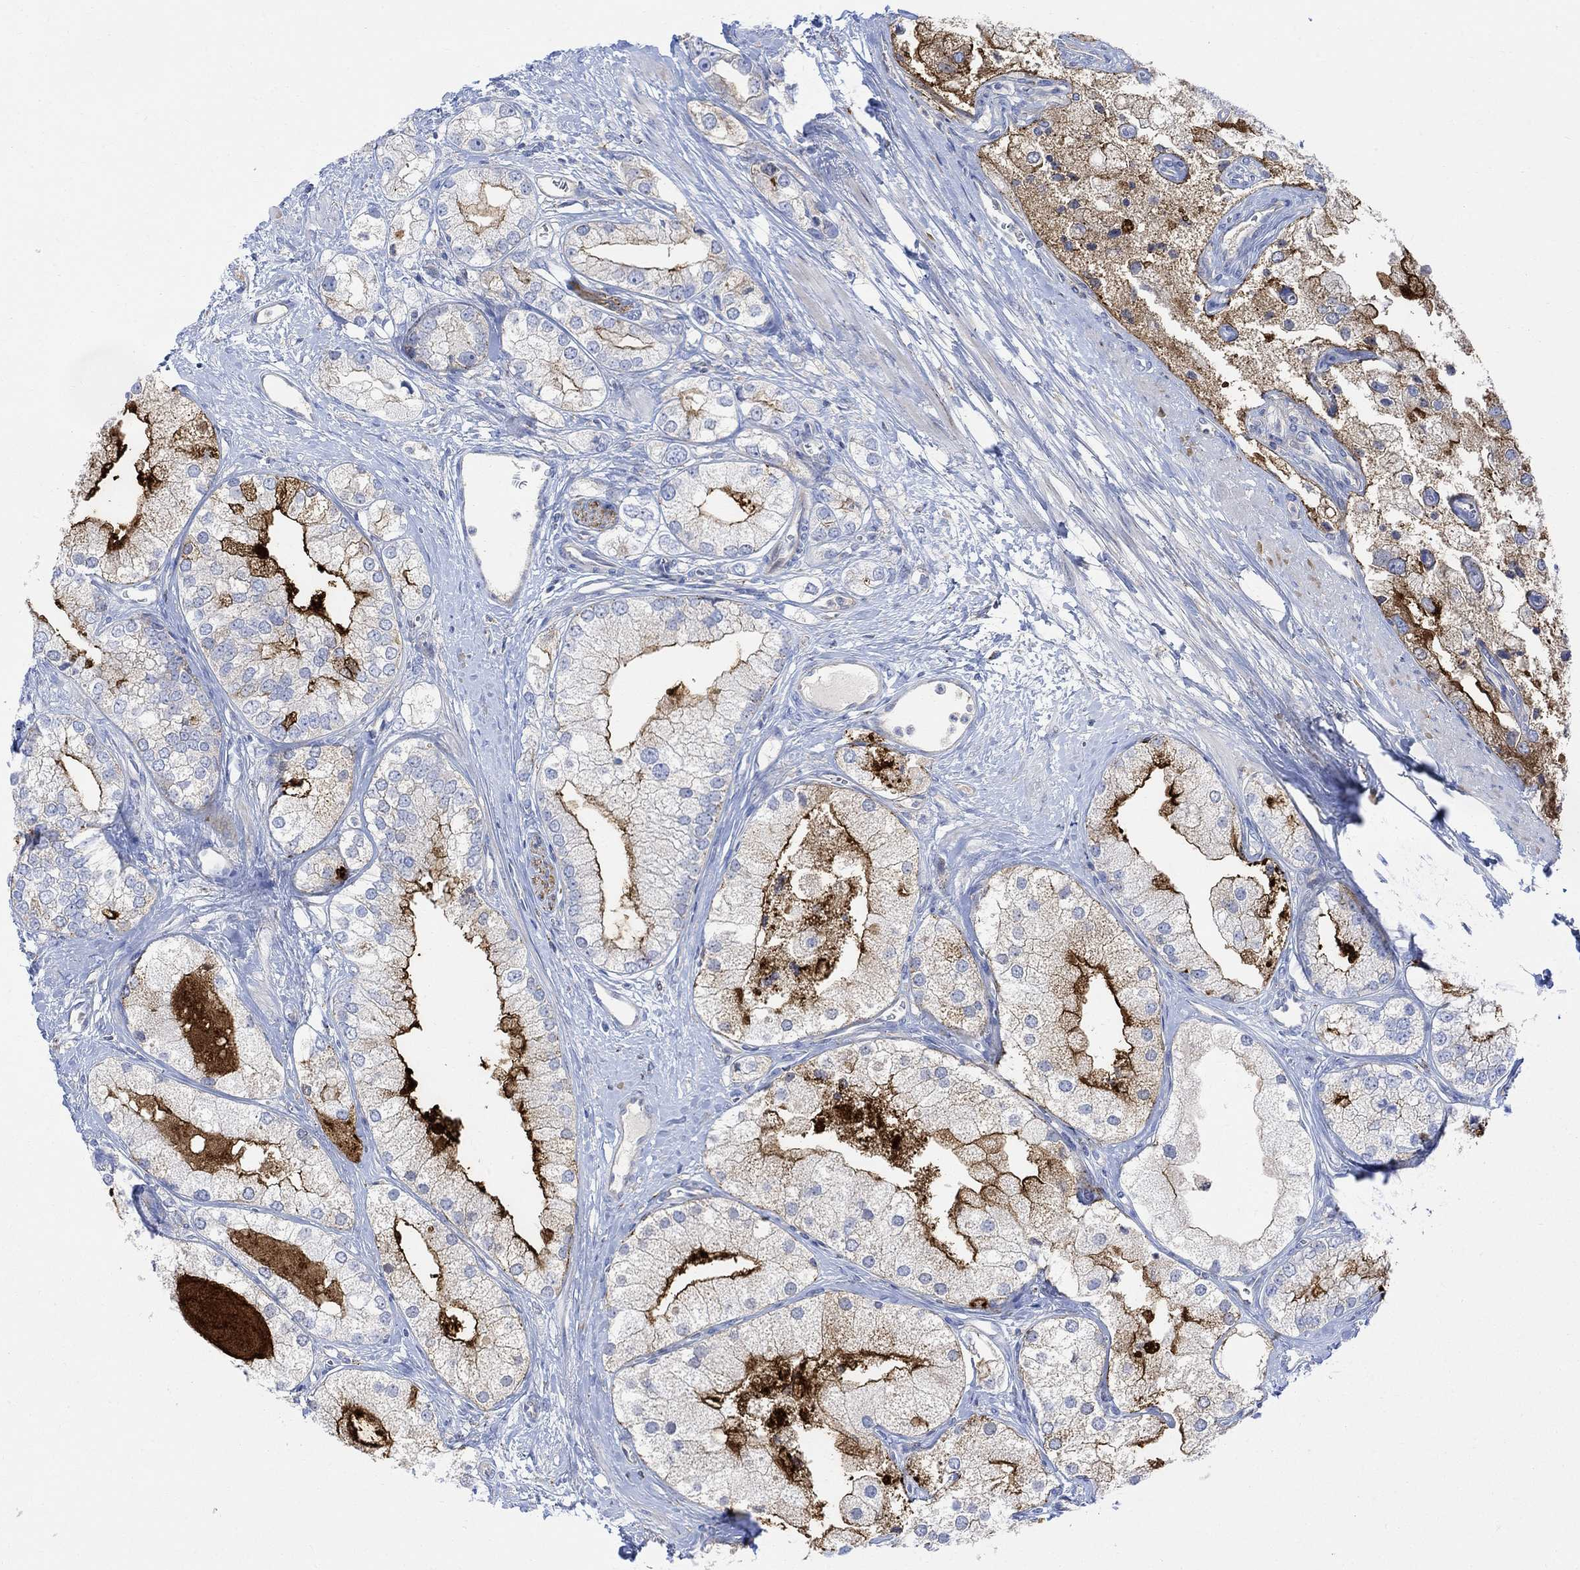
{"staining": {"intensity": "strong", "quantity": "<25%", "location": "cytoplasmic/membranous"}, "tissue": "prostate cancer", "cell_type": "Tumor cells", "image_type": "cancer", "snomed": [{"axis": "morphology", "description": "Adenocarcinoma, NOS"}, {"axis": "topography", "description": "Prostate and seminal vesicle, NOS"}, {"axis": "topography", "description": "Prostate"}], "caption": "Immunohistochemical staining of prostate adenocarcinoma shows medium levels of strong cytoplasmic/membranous expression in about <25% of tumor cells. (Brightfield microscopy of DAB IHC at high magnification).", "gene": "ARSK", "patient": {"sex": "male", "age": 79}}